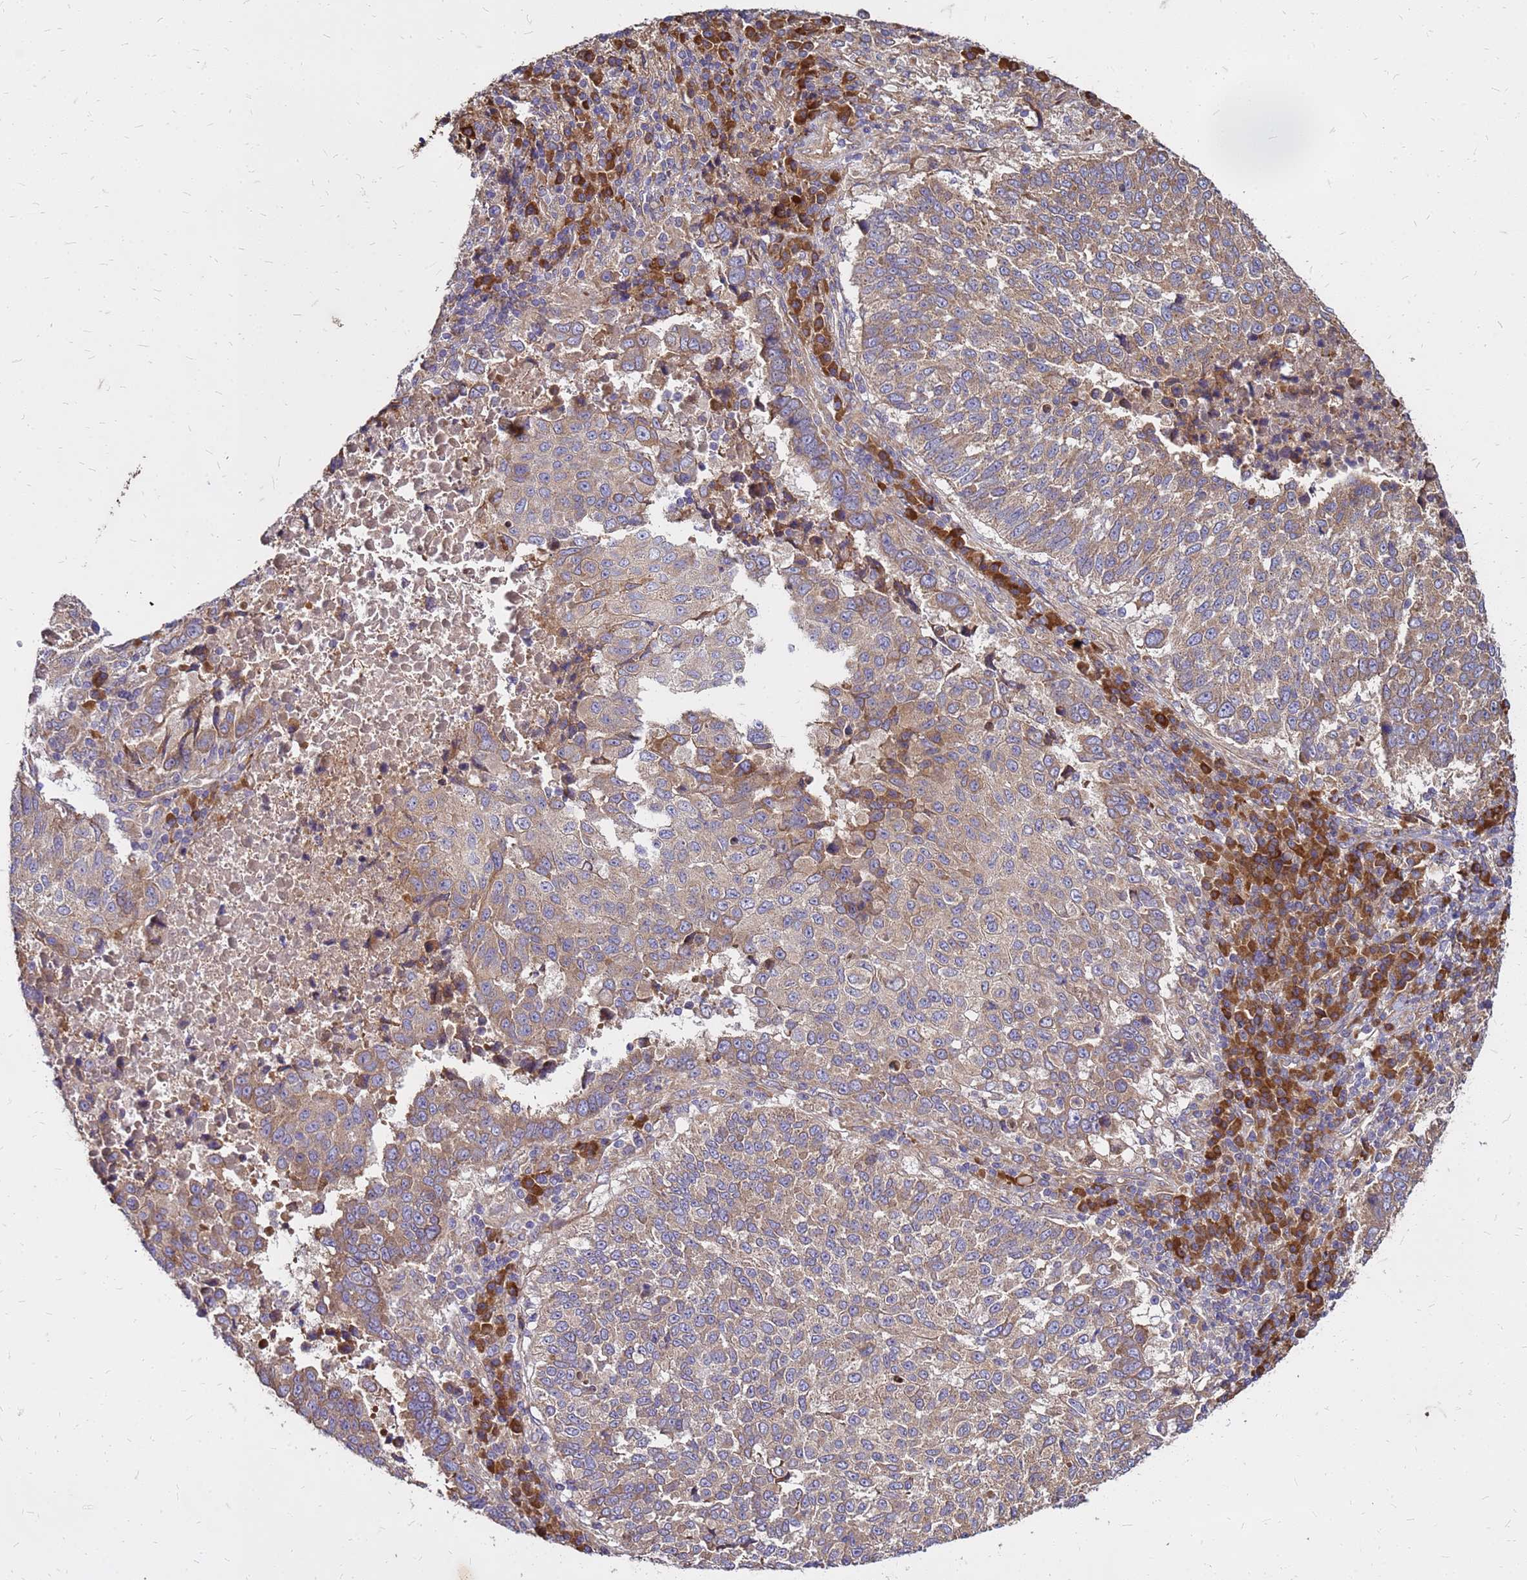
{"staining": {"intensity": "moderate", "quantity": ">75%", "location": "cytoplasmic/membranous"}, "tissue": "lung cancer", "cell_type": "Tumor cells", "image_type": "cancer", "snomed": [{"axis": "morphology", "description": "Squamous cell carcinoma, NOS"}, {"axis": "topography", "description": "Lung"}], "caption": "High-magnification brightfield microscopy of lung squamous cell carcinoma stained with DAB (brown) and counterstained with hematoxylin (blue). tumor cells exhibit moderate cytoplasmic/membranous positivity is identified in about>75% of cells. (Stains: DAB in brown, nuclei in blue, Microscopy: brightfield microscopy at high magnification).", "gene": "VMO1", "patient": {"sex": "male", "age": 73}}